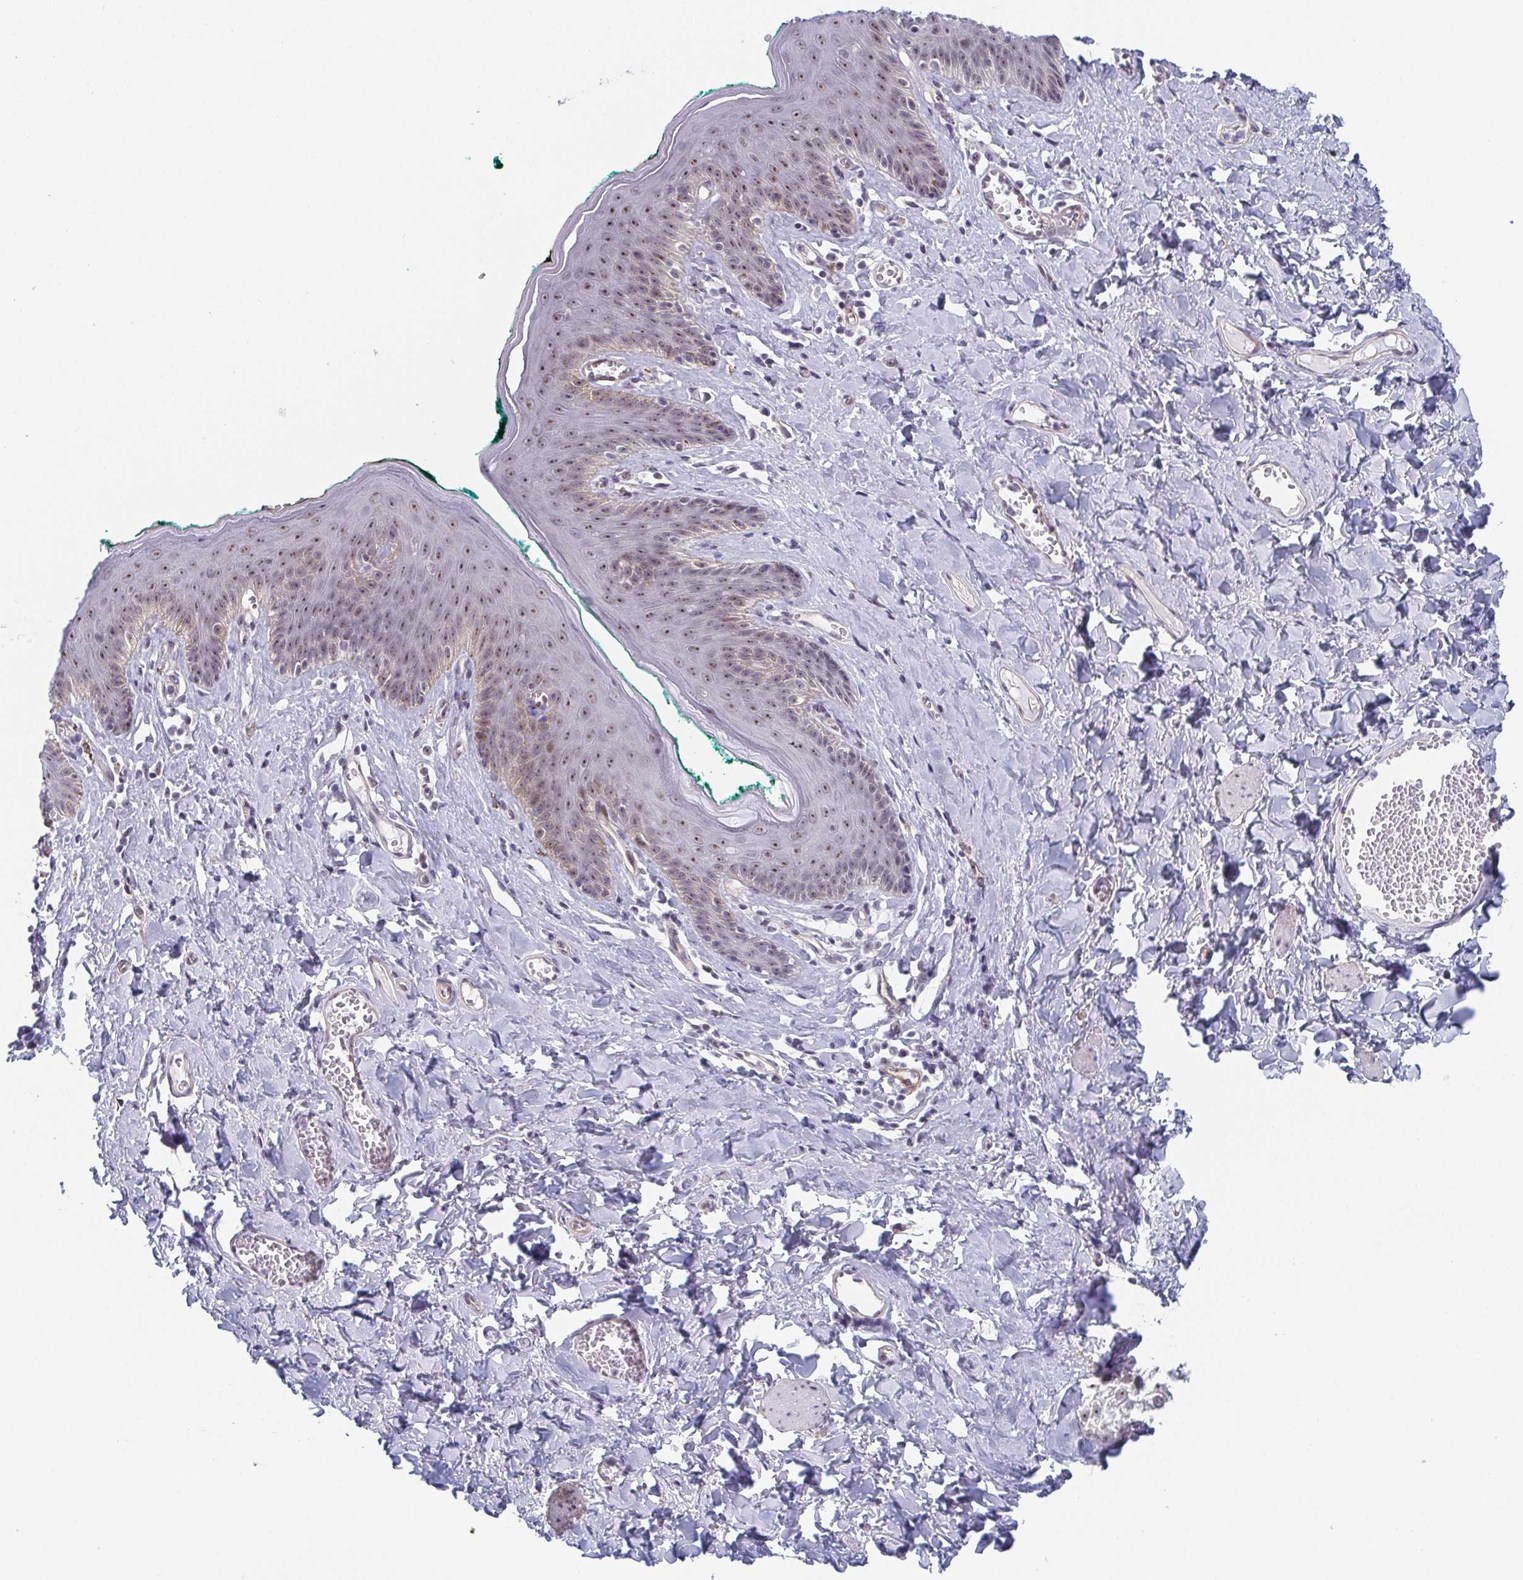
{"staining": {"intensity": "moderate", "quantity": "25%-75%", "location": "nuclear"}, "tissue": "skin", "cell_type": "Epidermal cells", "image_type": "normal", "snomed": [{"axis": "morphology", "description": "Normal tissue, NOS"}, {"axis": "topography", "description": "Vulva"}, {"axis": "topography", "description": "Peripheral nerve tissue"}], "caption": "This is a photomicrograph of immunohistochemistry staining of normal skin, which shows moderate positivity in the nuclear of epidermal cells.", "gene": "EXOSC7", "patient": {"sex": "female", "age": 66}}